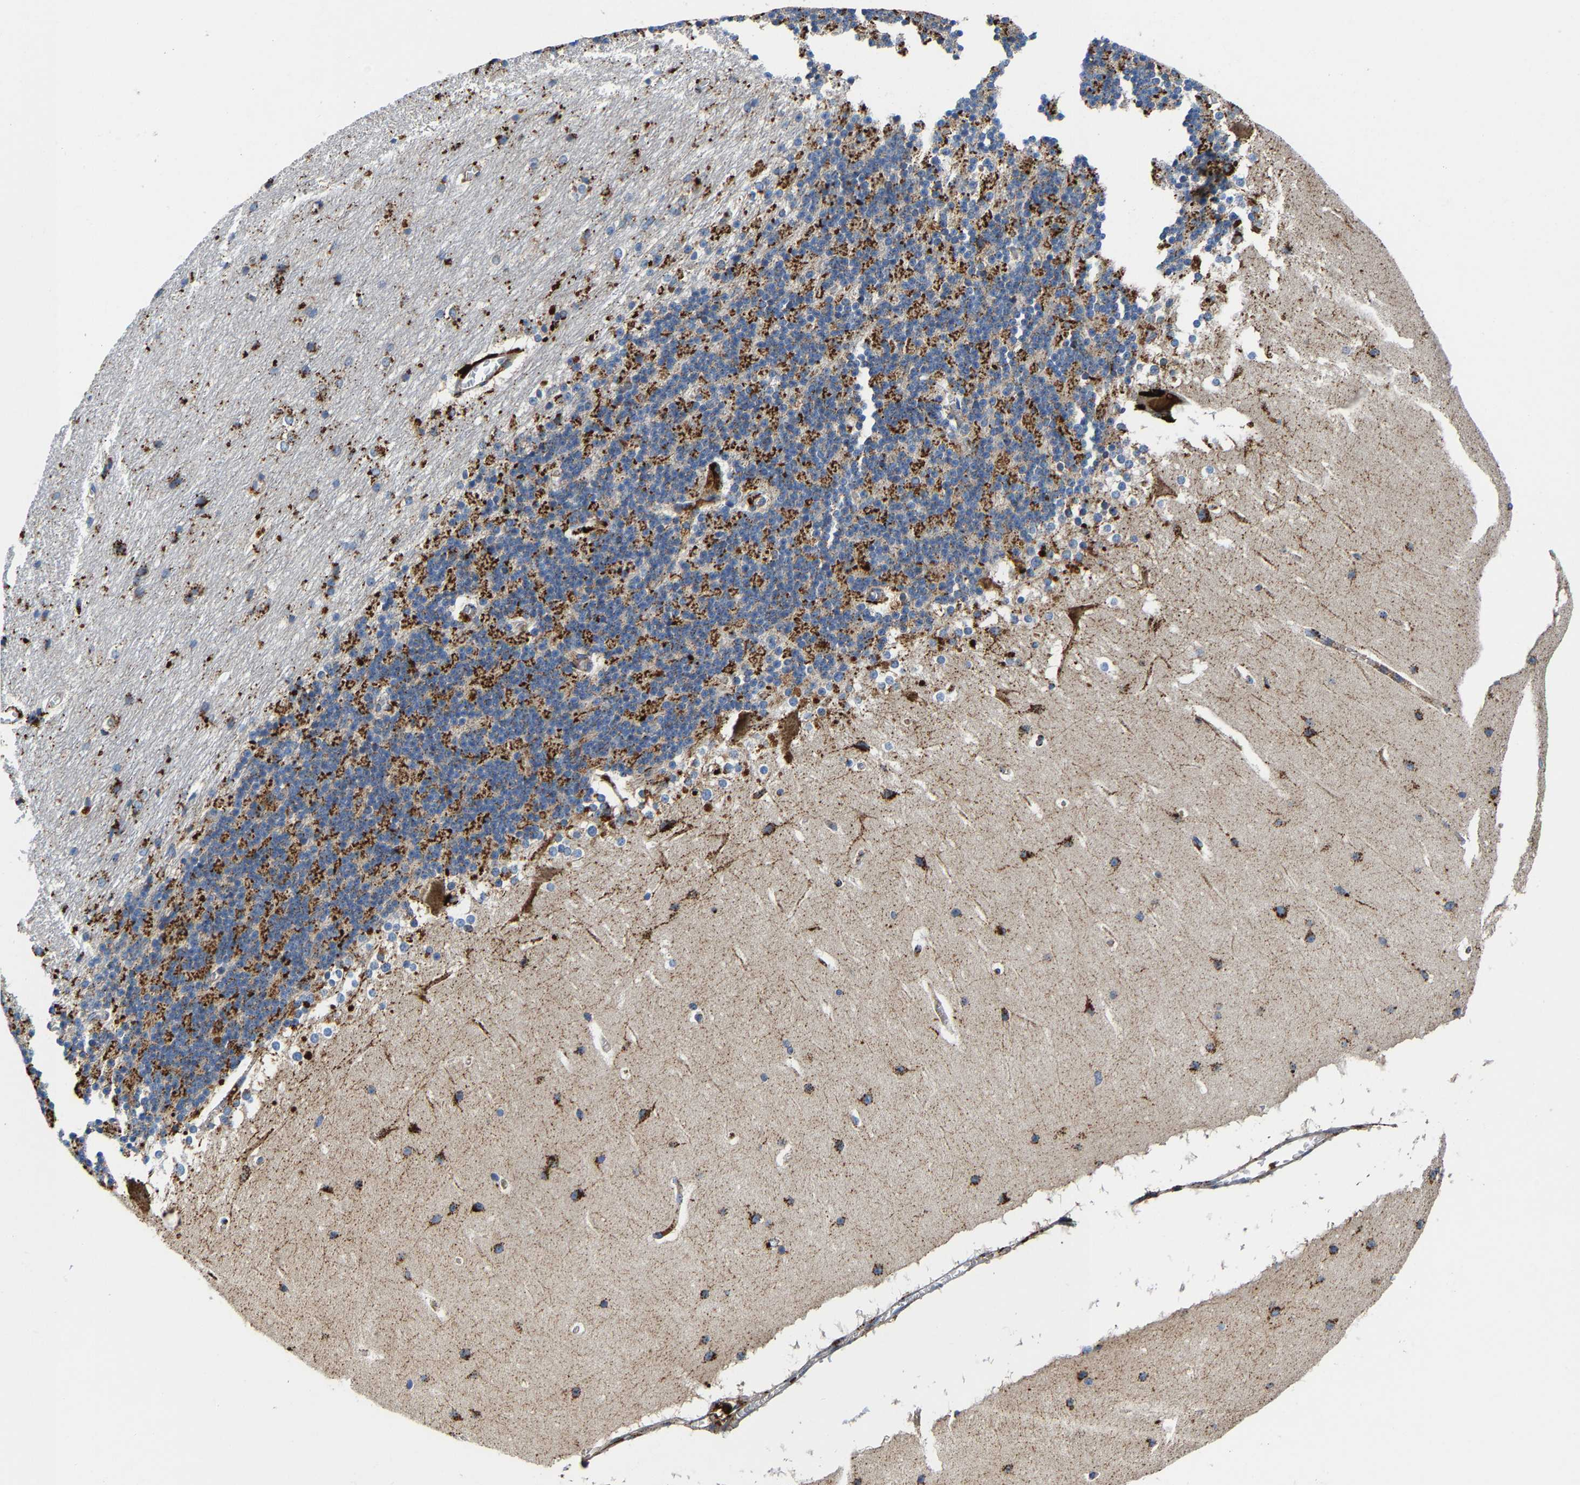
{"staining": {"intensity": "moderate", "quantity": "25%-75%", "location": "cytoplasmic/membranous"}, "tissue": "cerebellum", "cell_type": "Cells in granular layer", "image_type": "normal", "snomed": [{"axis": "morphology", "description": "Normal tissue, NOS"}, {"axis": "topography", "description": "Cerebellum"}], "caption": "Moderate cytoplasmic/membranous positivity for a protein is present in approximately 25%-75% of cells in granular layer of benign cerebellum using IHC.", "gene": "DPP7", "patient": {"sex": "female", "age": 19}}